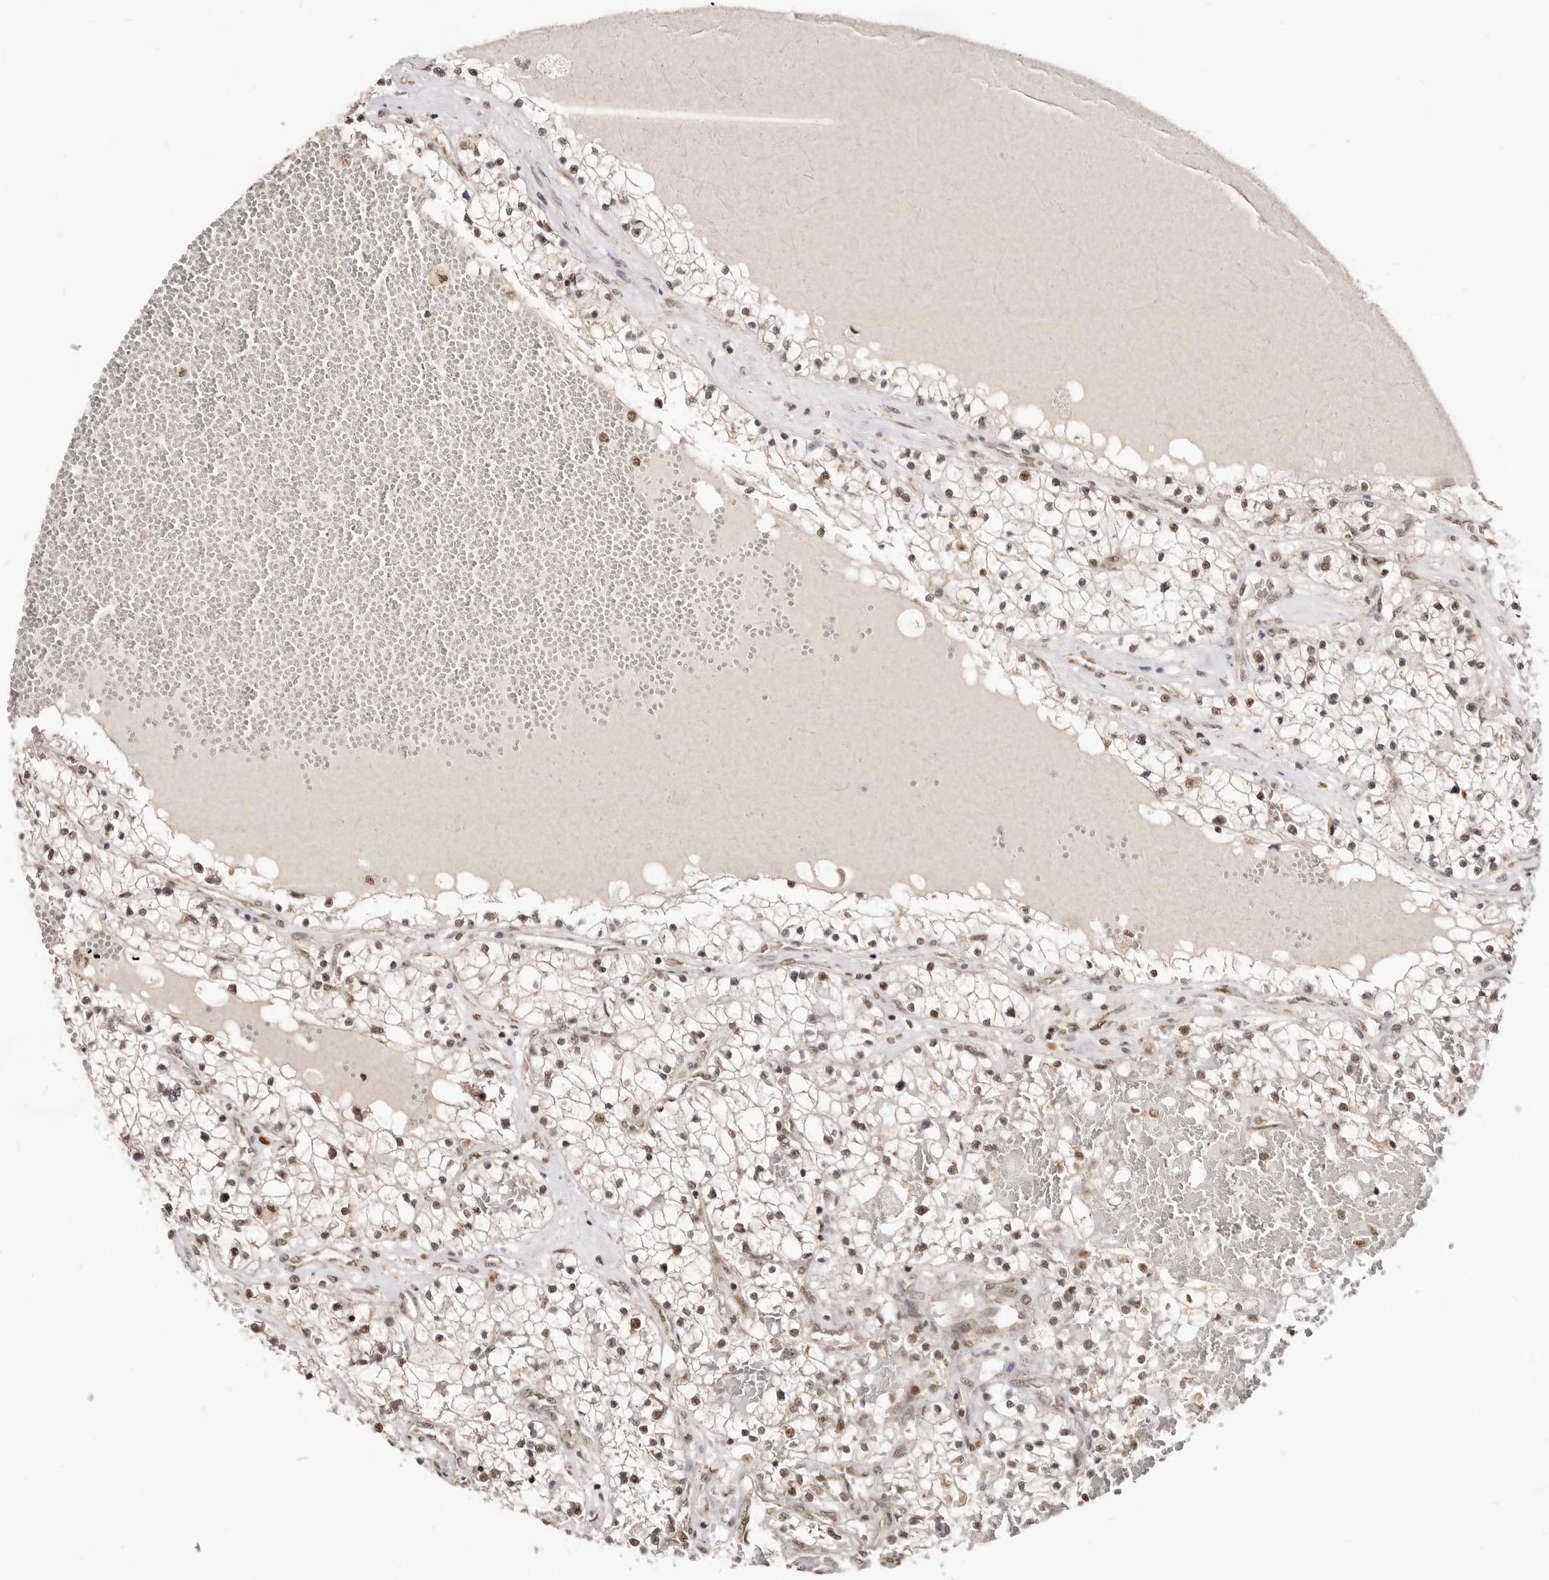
{"staining": {"intensity": "weak", "quantity": "<25%", "location": "nuclear"}, "tissue": "renal cancer", "cell_type": "Tumor cells", "image_type": "cancer", "snomed": [{"axis": "morphology", "description": "Normal tissue, NOS"}, {"axis": "morphology", "description": "Adenocarcinoma, NOS"}, {"axis": "topography", "description": "Kidney"}], "caption": "Tumor cells are negative for brown protein staining in renal adenocarcinoma.", "gene": "SEC14L1", "patient": {"sex": "male", "age": 68}}